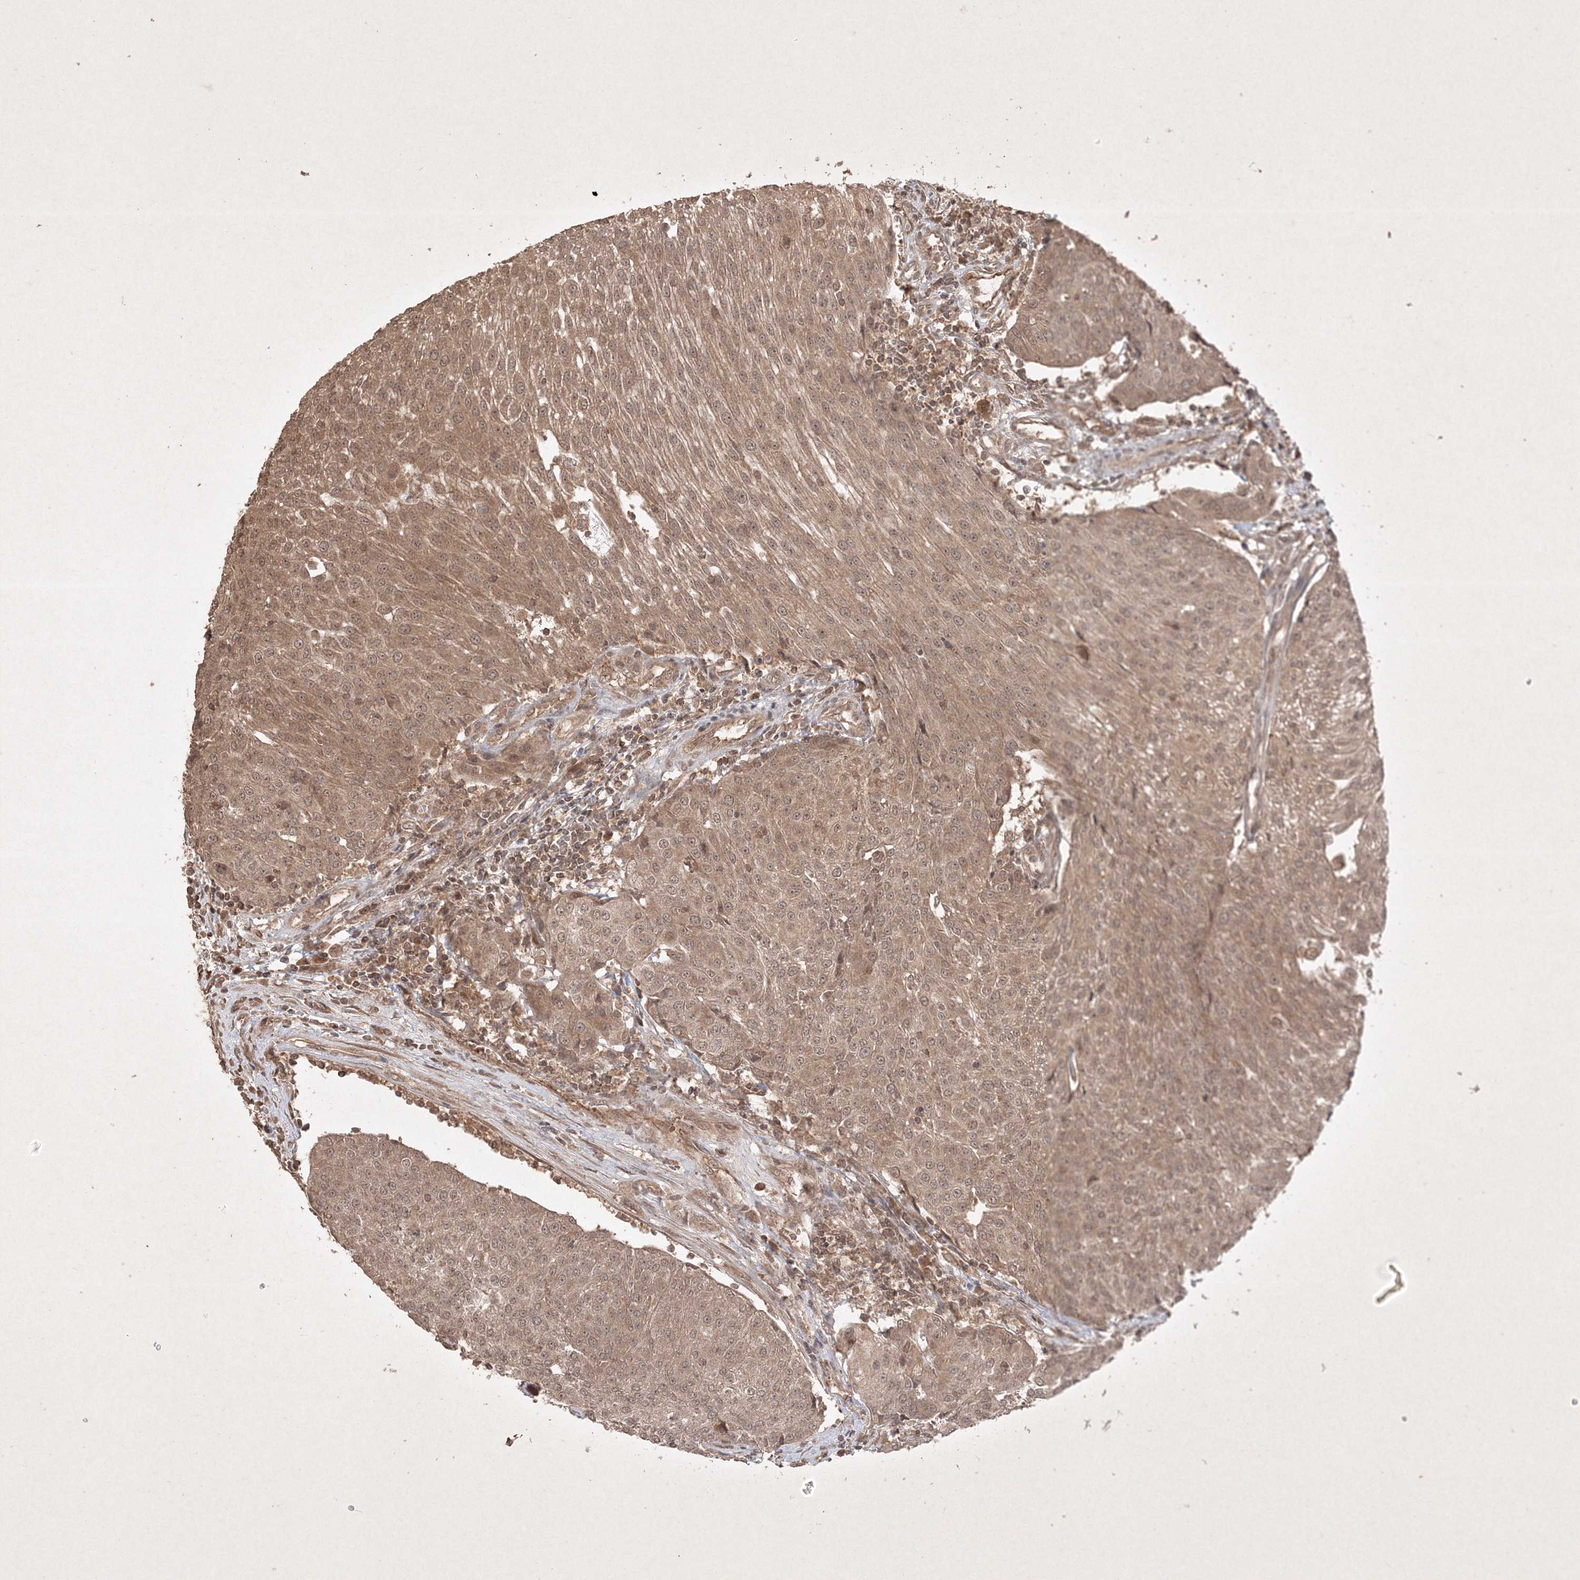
{"staining": {"intensity": "moderate", "quantity": ">75%", "location": "cytoplasmic/membranous,nuclear"}, "tissue": "urothelial cancer", "cell_type": "Tumor cells", "image_type": "cancer", "snomed": [{"axis": "morphology", "description": "Urothelial carcinoma, High grade"}, {"axis": "topography", "description": "Urinary bladder"}], "caption": "Moderate cytoplasmic/membranous and nuclear expression is identified in approximately >75% of tumor cells in urothelial carcinoma (high-grade). (DAB = brown stain, brightfield microscopy at high magnification).", "gene": "PELI3", "patient": {"sex": "female", "age": 85}}